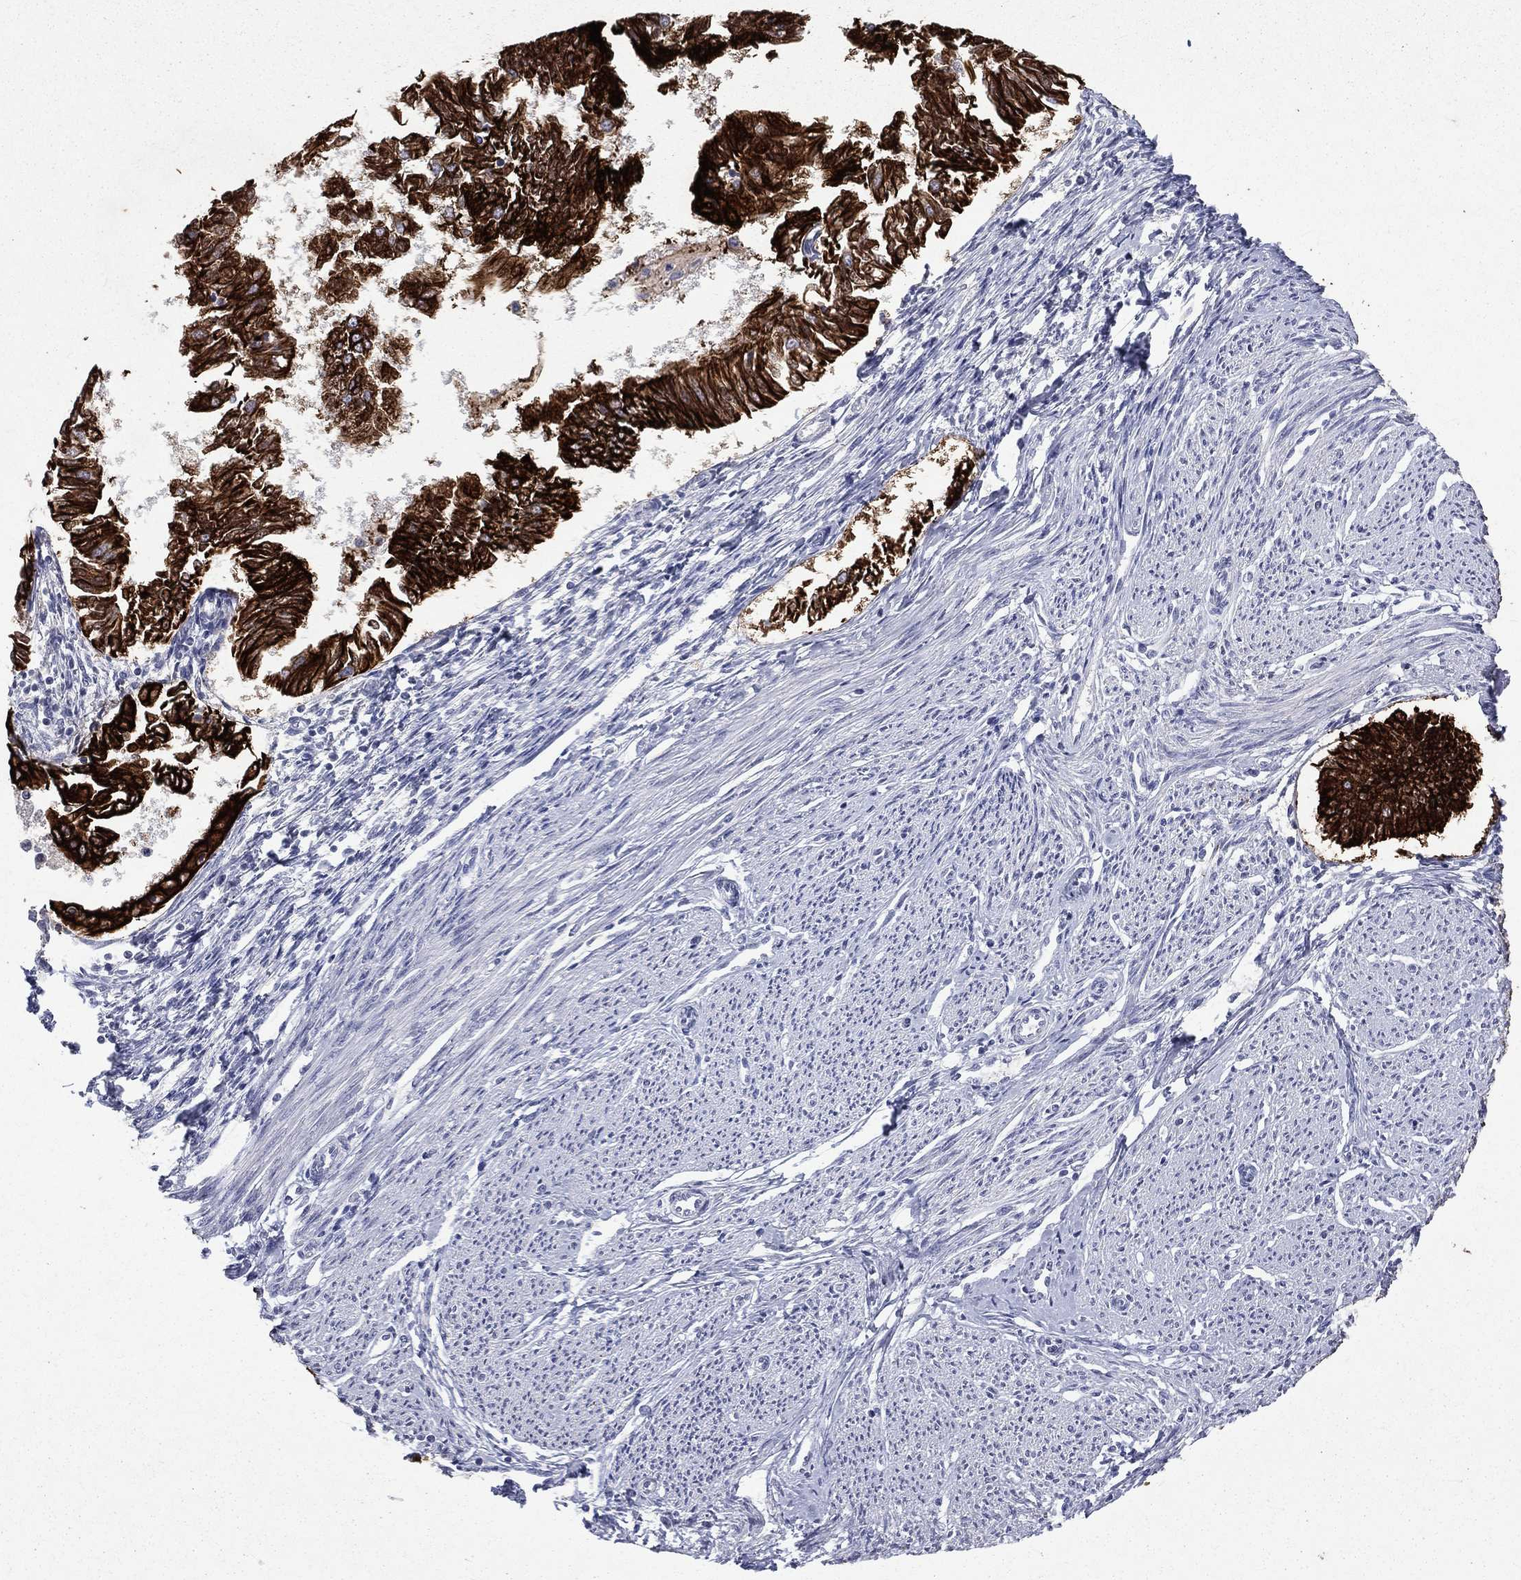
{"staining": {"intensity": "strong", "quantity": ">75%", "location": "cytoplasmic/membranous"}, "tissue": "endometrial cancer", "cell_type": "Tumor cells", "image_type": "cancer", "snomed": [{"axis": "morphology", "description": "Adenocarcinoma, NOS"}, {"axis": "topography", "description": "Endometrium"}], "caption": "Protein expression analysis of human endometrial cancer reveals strong cytoplasmic/membranous expression in approximately >75% of tumor cells.", "gene": "KRT7", "patient": {"sex": "female", "age": 58}}